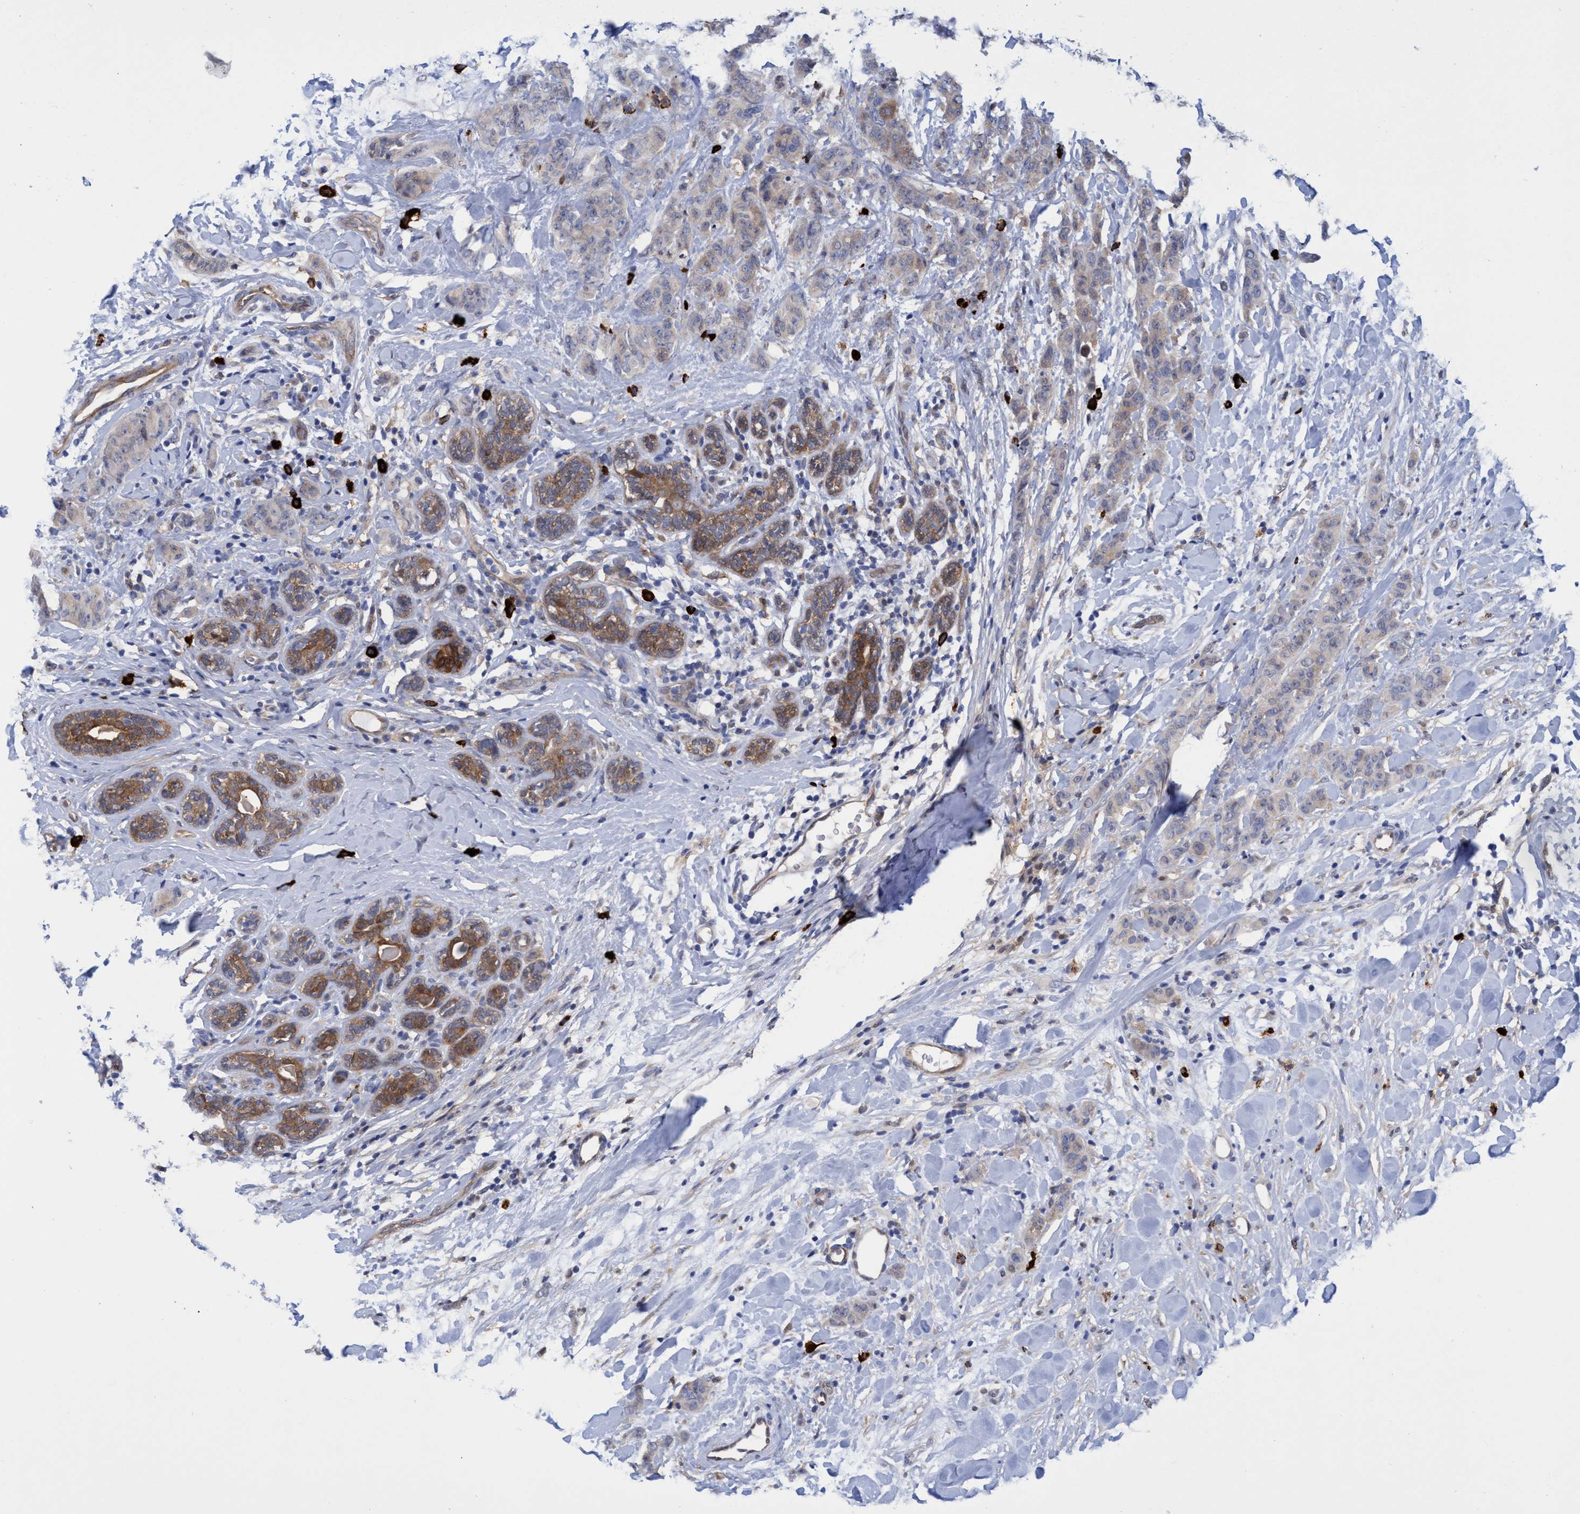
{"staining": {"intensity": "weak", "quantity": ">75%", "location": "cytoplasmic/membranous"}, "tissue": "breast cancer", "cell_type": "Tumor cells", "image_type": "cancer", "snomed": [{"axis": "morphology", "description": "Normal tissue, NOS"}, {"axis": "morphology", "description": "Duct carcinoma"}, {"axis": "topography", "description": "Breast"}], "caption": "Protein staining of invasive ductal carcinoma (breast) tissue displays weak cytoplasmic/membranous staining in about >75% of tumor cells. The protein of interest is stained brown, and the nuclei are stained in blue (DAB IHC with brightfield microscopy, high magnification).", "gene": "PNPO", "patient": {"sex": "female", "age": 40}}